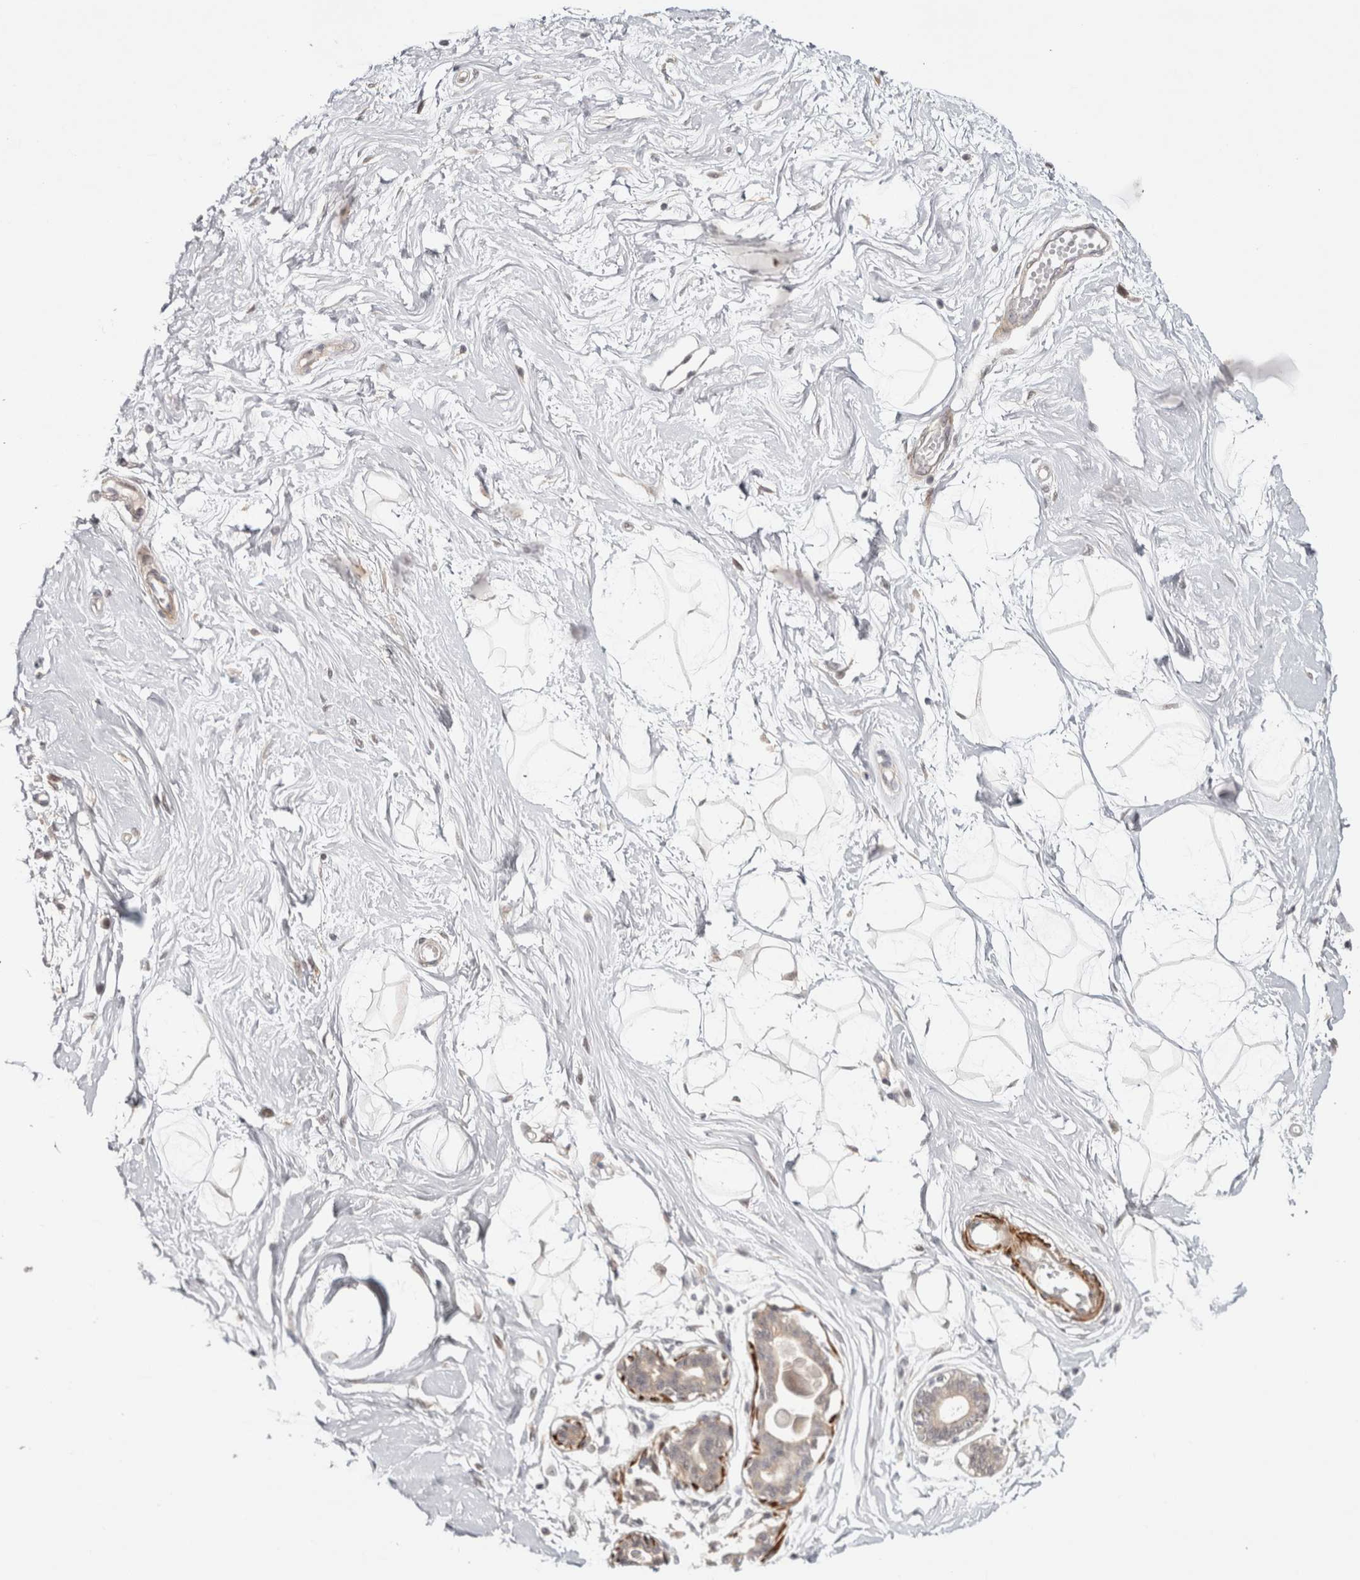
{"staining": {"intensity": "negative", "quantity": "none", "location": "none"}, "tissue": "breast", "cell_type": "Adipocytes", "image_type": "normal", "snomed": [{"axis": "morphology", "description": "Normal tissue, NOS"}, {"axis": "topography", "description": "Breast"}], "caption": "There is no significant expression in adipocytes of breast. (Immunohistochemistry, brightfield microscopy, high magnification).", "gene": "ZNF318", "patient": {"sex": "female", "age": 45}}